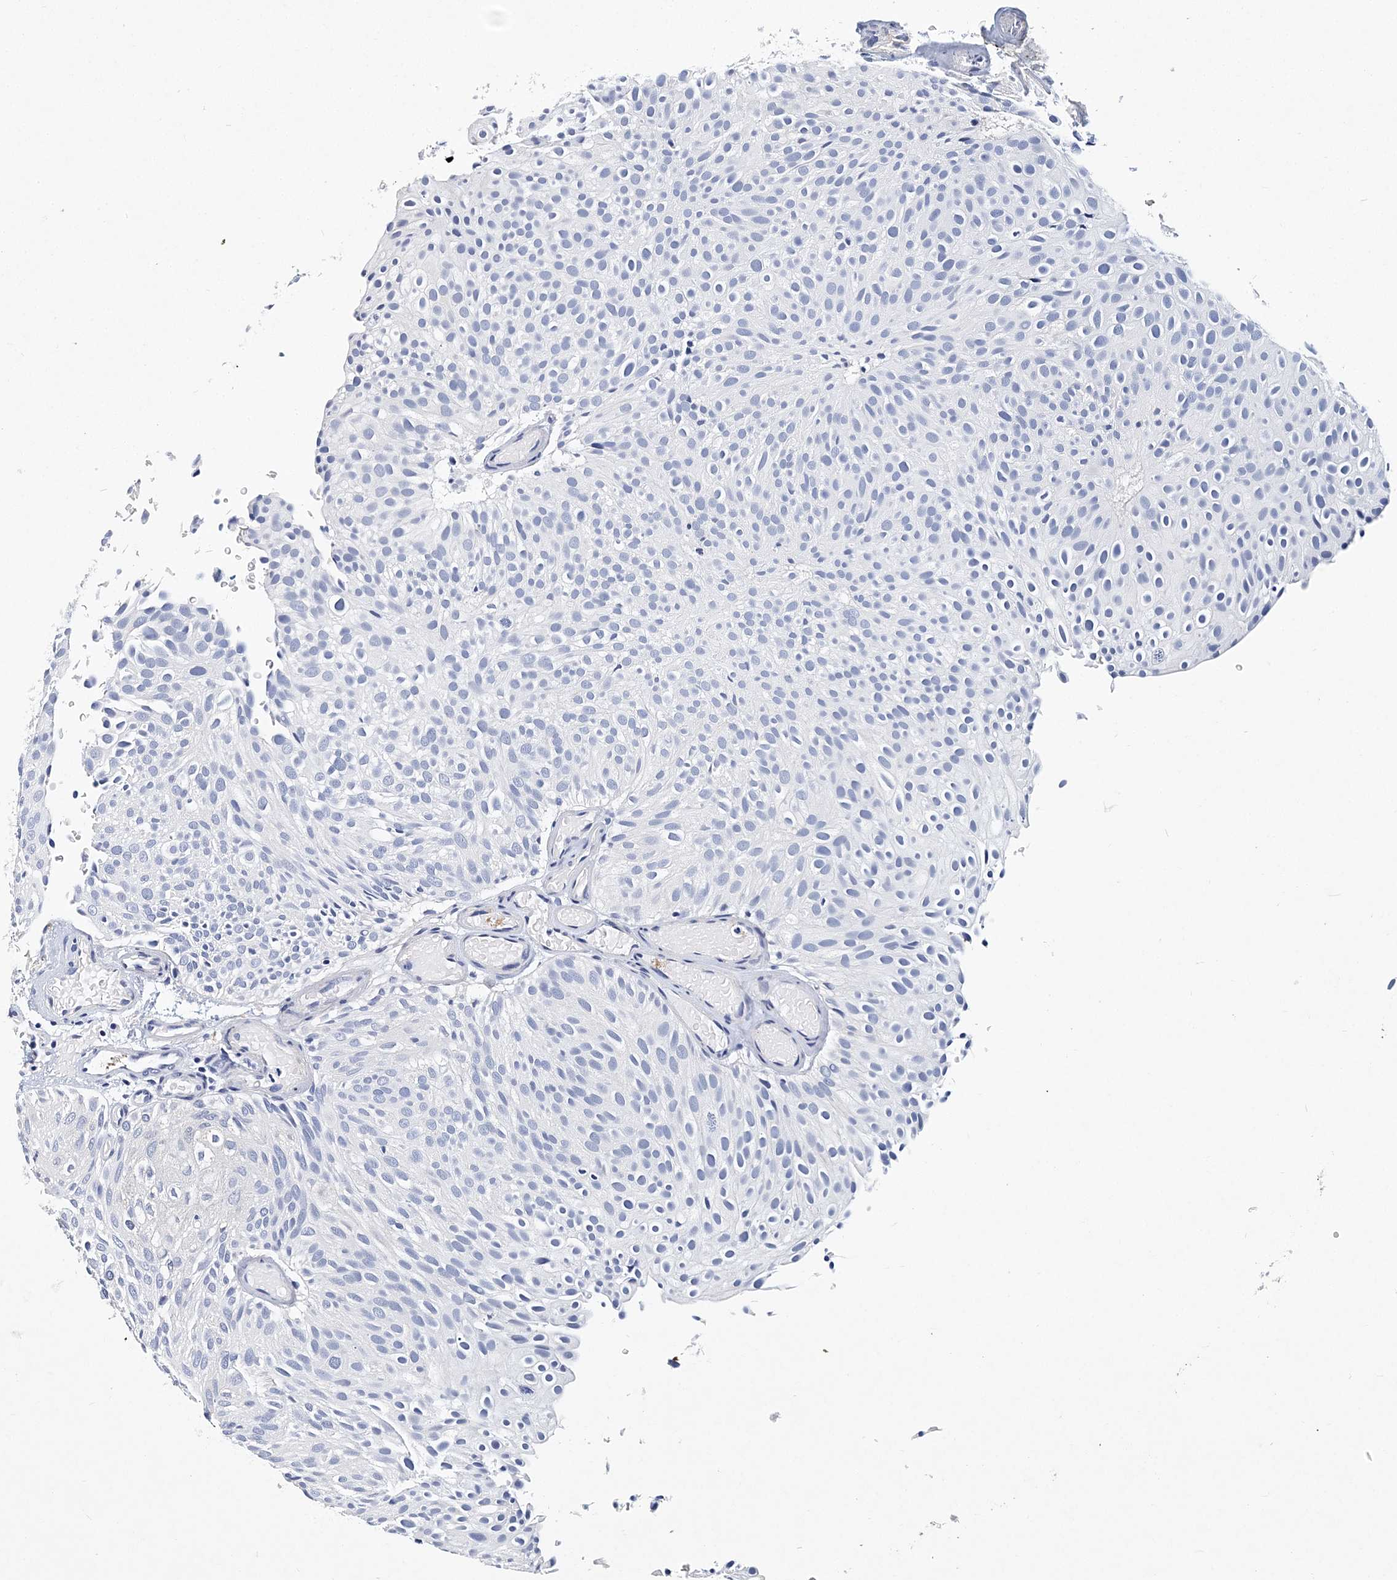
{"staining": {"intensity": "negative", "quantity": "none", "location": "none"}, "tissue": "urothelial cancer", "cell_type": "Tumor cells", "image_type": "cancer", "snomed": [{"axis": "morphology", "description": "Urothelial carcinoma, Low grade"}, {"axis": "topography", "description": "Urinary bladder"}], "caption": "IHC image of human low-grade urothelial carcinoma stained for a protein (brown), which demonstrates no positivity in tumor cells.", "gene": "ITGA2B", "patient": {"sex": "male", "age": 78}}